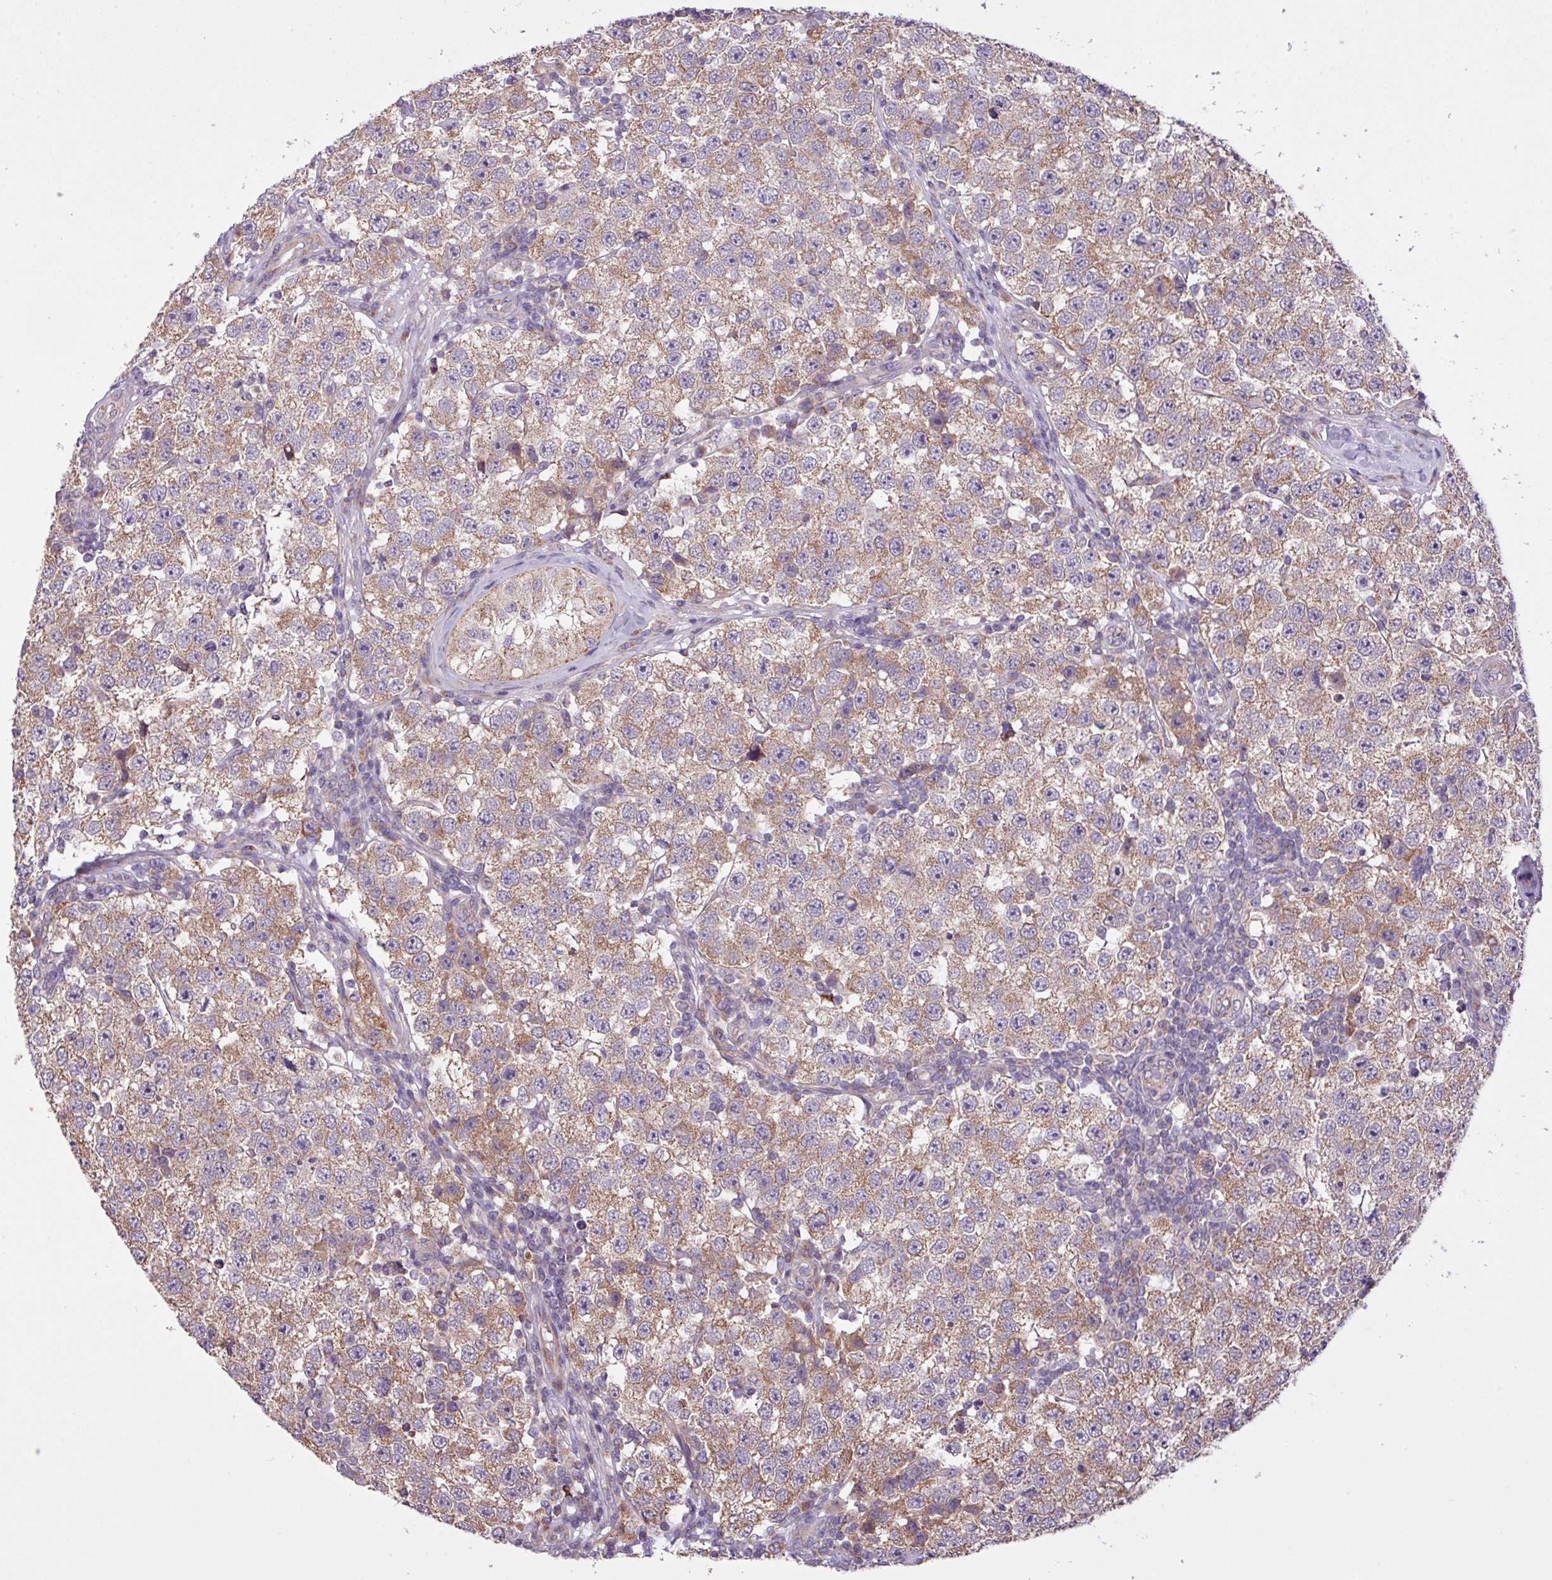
{"staining": {"intensity": "moderate", "quantity": ">75%", "location": "cytoplasmic/membranous"}, "tissue": "testis cancer", "cell_type": "Tumor cells", "image_type": "cancer", "snomed": [{"axis": "morphology", "description": "Seminoma, NOS"}, {"axis": "topography", "description": "Testis"}], "caption": "Immunohistochemistry (IHC) image of testis cancer stained for a protein (brown), which shows medium levels of moderate cytoplasmic/membranous expression in approximately >75% of tumor cells.", "gene": "TIMM10B", "patient": {"sex": "male", "age": 34}}